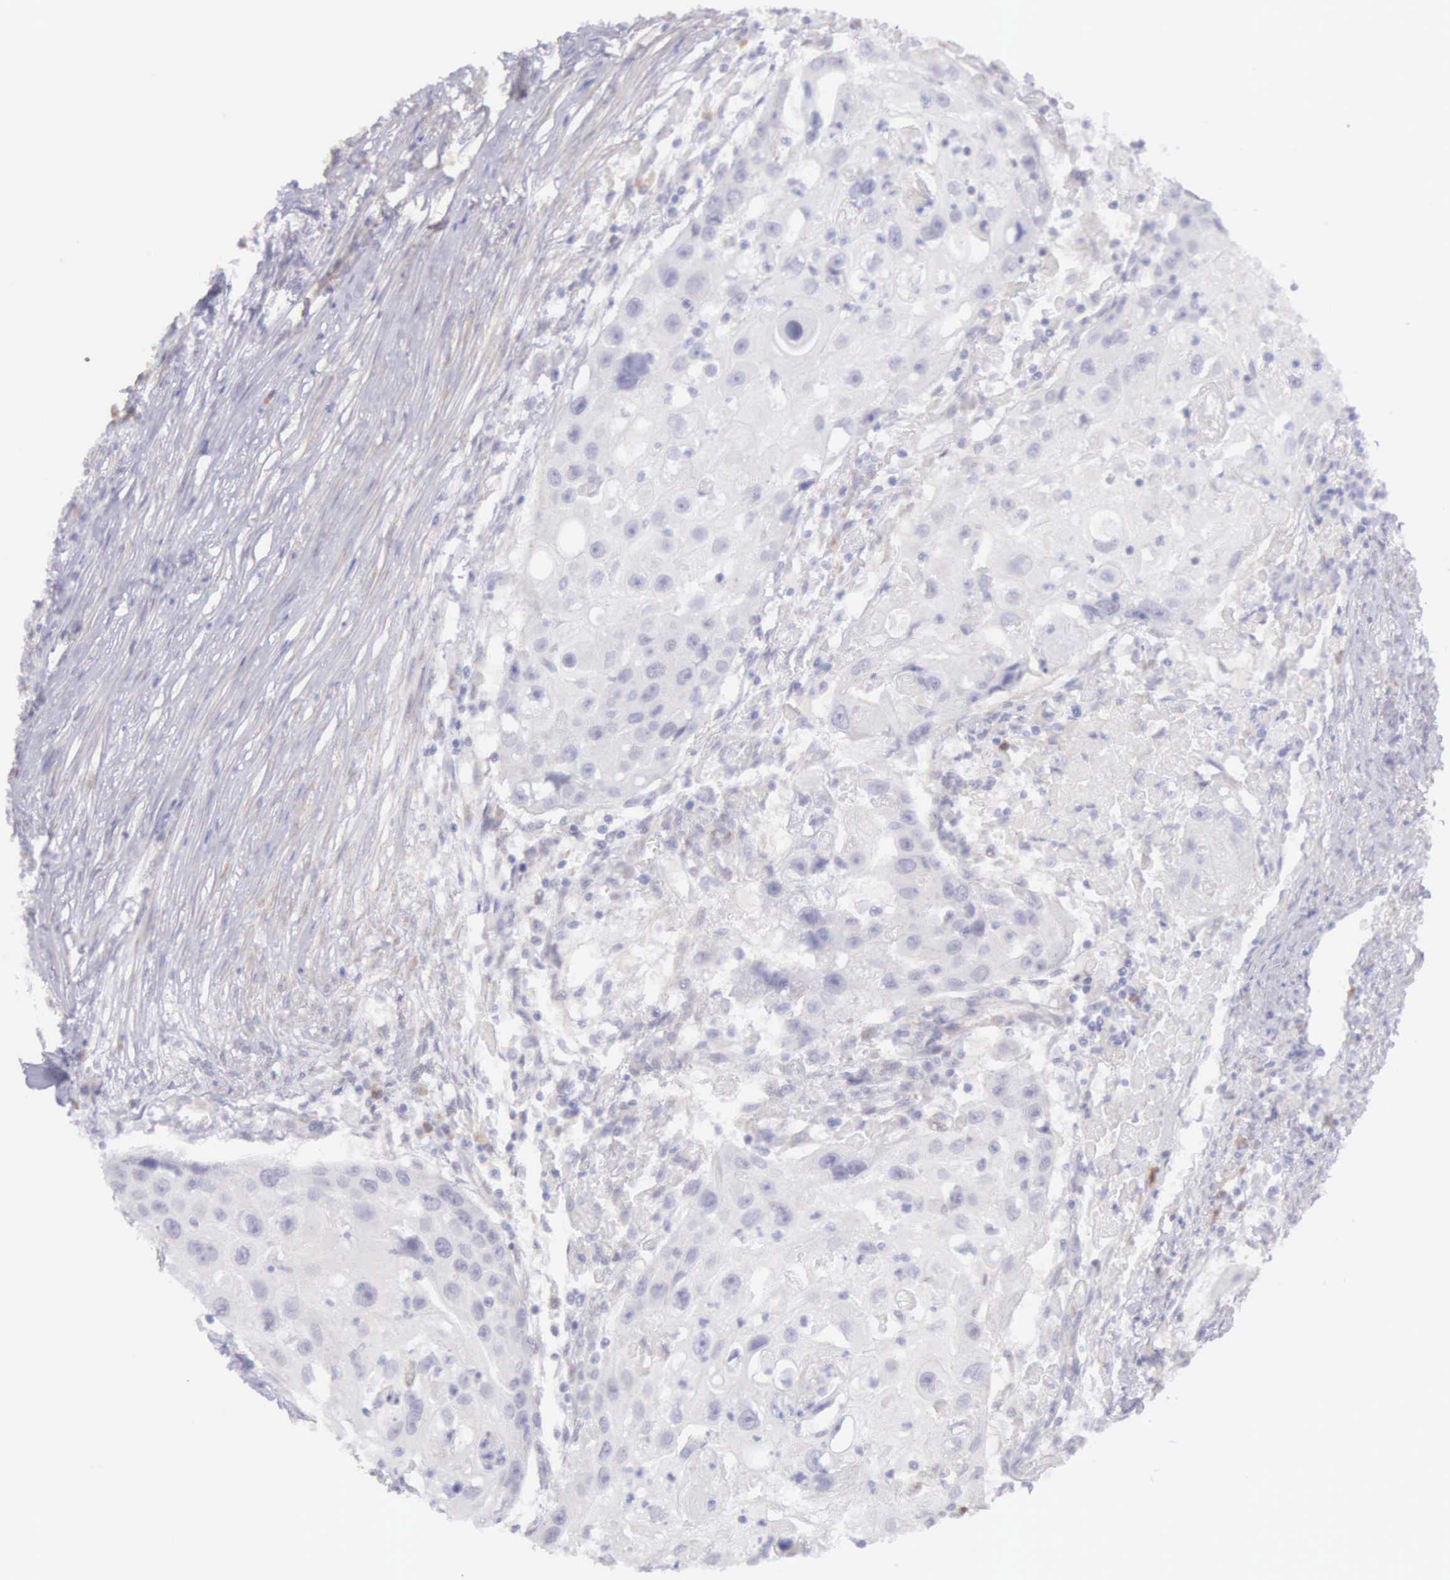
{"staining": {"intensity": "weak", "quantity": "<25%", "location": "cytoplasmic/membranous"}, "tissue": "head and neck cancer", "cell_type": "Tumor cells", "image_type": "cancer", "snomed": [{"axis": "morphology", "description": "Squamous cell carcinoma, NOS"}, {"axis": "topography", "description": "Head-Neck"}], "caption": "Immunohistochemistry (IHC) photomicrograph of neoplastic tissue: head and neck cancer stained with DAB (3,3'-diaminobenzidine) demonstrates no significant protein positivity in tumor cells.", "gene": "ARFGAP3", "patient": {"sex": "male", "age": 64}}